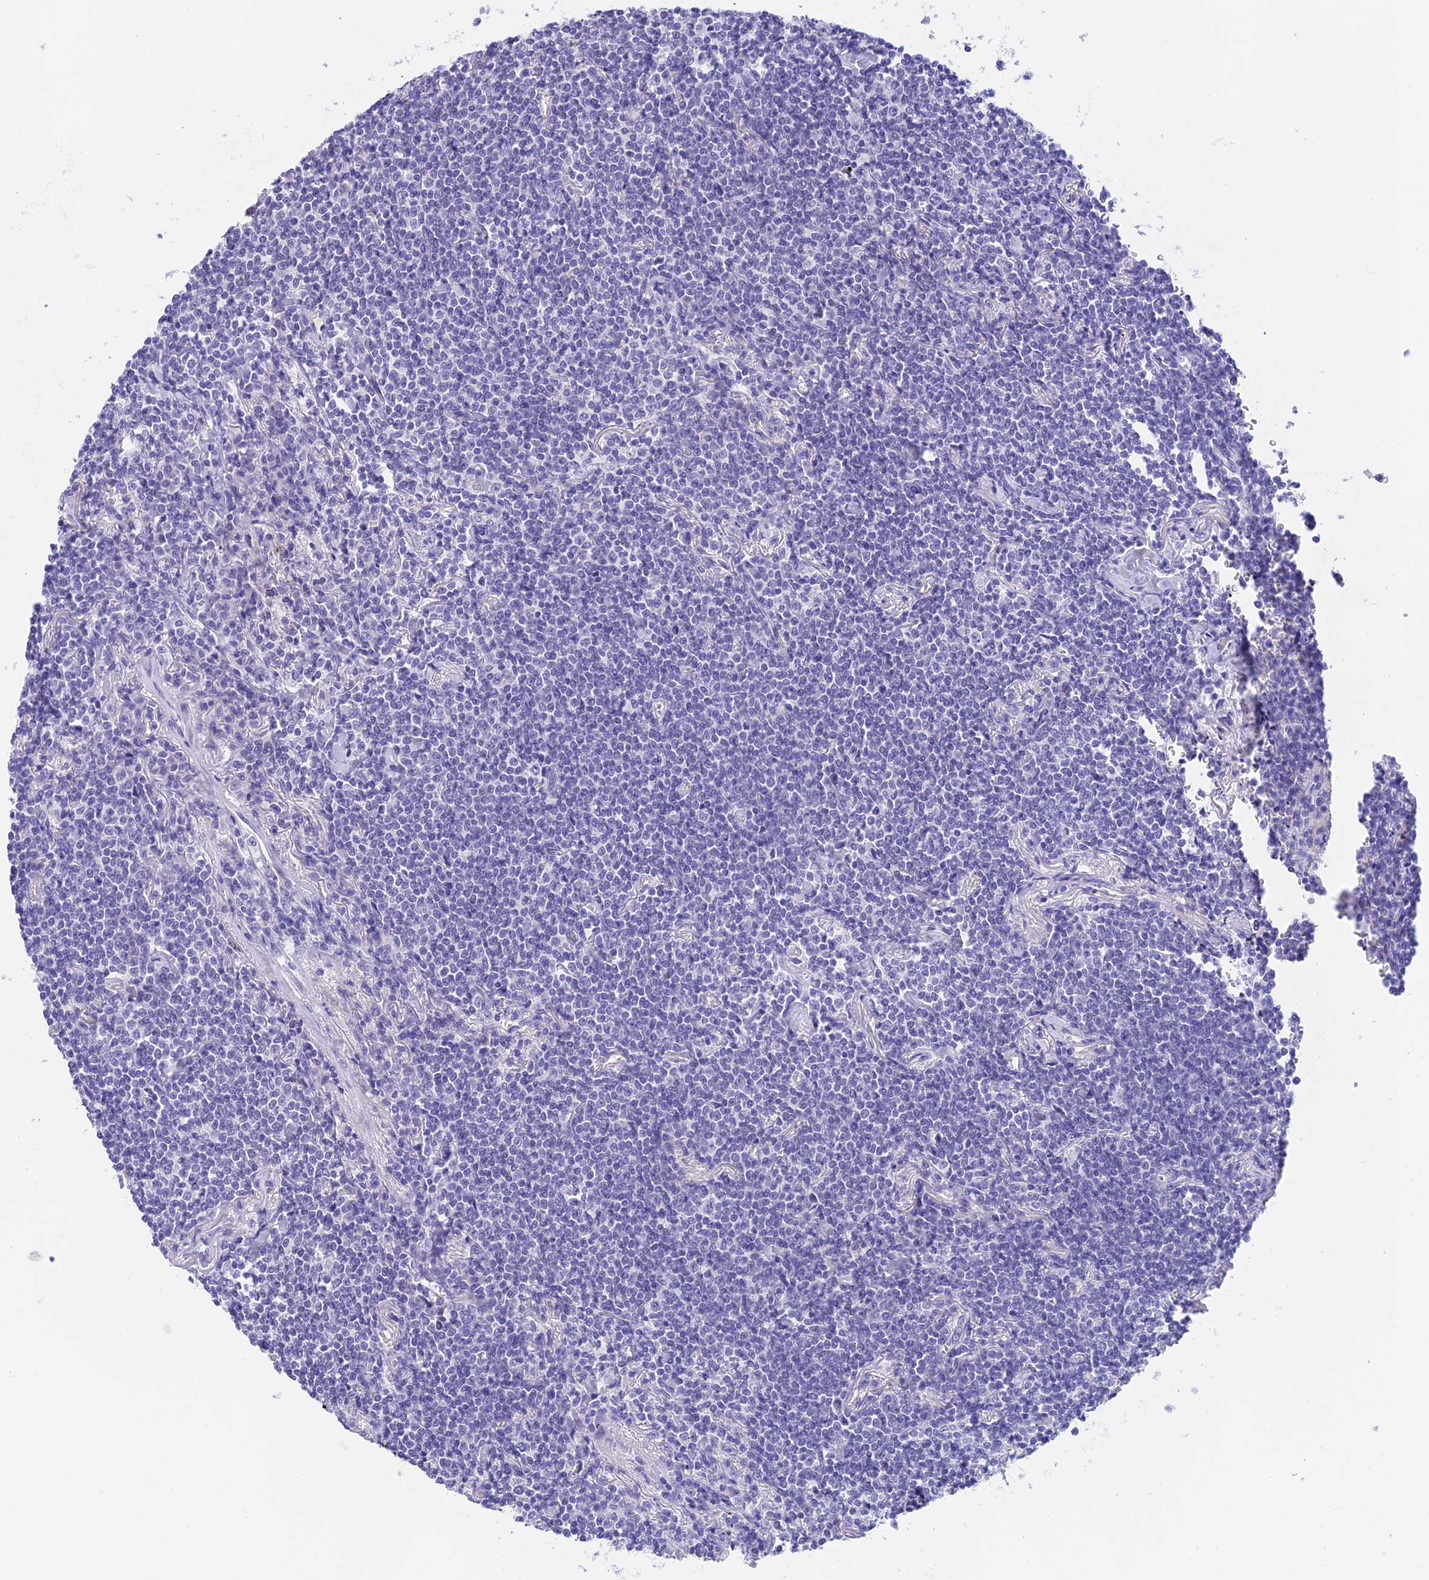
{"staining": {"intensity": "negative", "quantity": "none", "location": "none"}, "tissue": "lymphoma", "cell_type": "Tumor cells", "image_type": "cancer", "snomed": [{"axis": "morphology", "description": "Malignant lymphoma, non-Hodgkin's type, Low grade"}, {"axis": "topography", "description": "Lung"}], "caption": "High magnification brightfield microscopy of low-grade malignant lymphoma, non-Hodgkin's type stained with DAB (3,3'-diaminobenzidine) (brown) and counterstained with hematoxylin (blue): tumor cells show no significant positivity.", "gene": "C17orf67", "patient": {"sex": "female", "age": 71}}